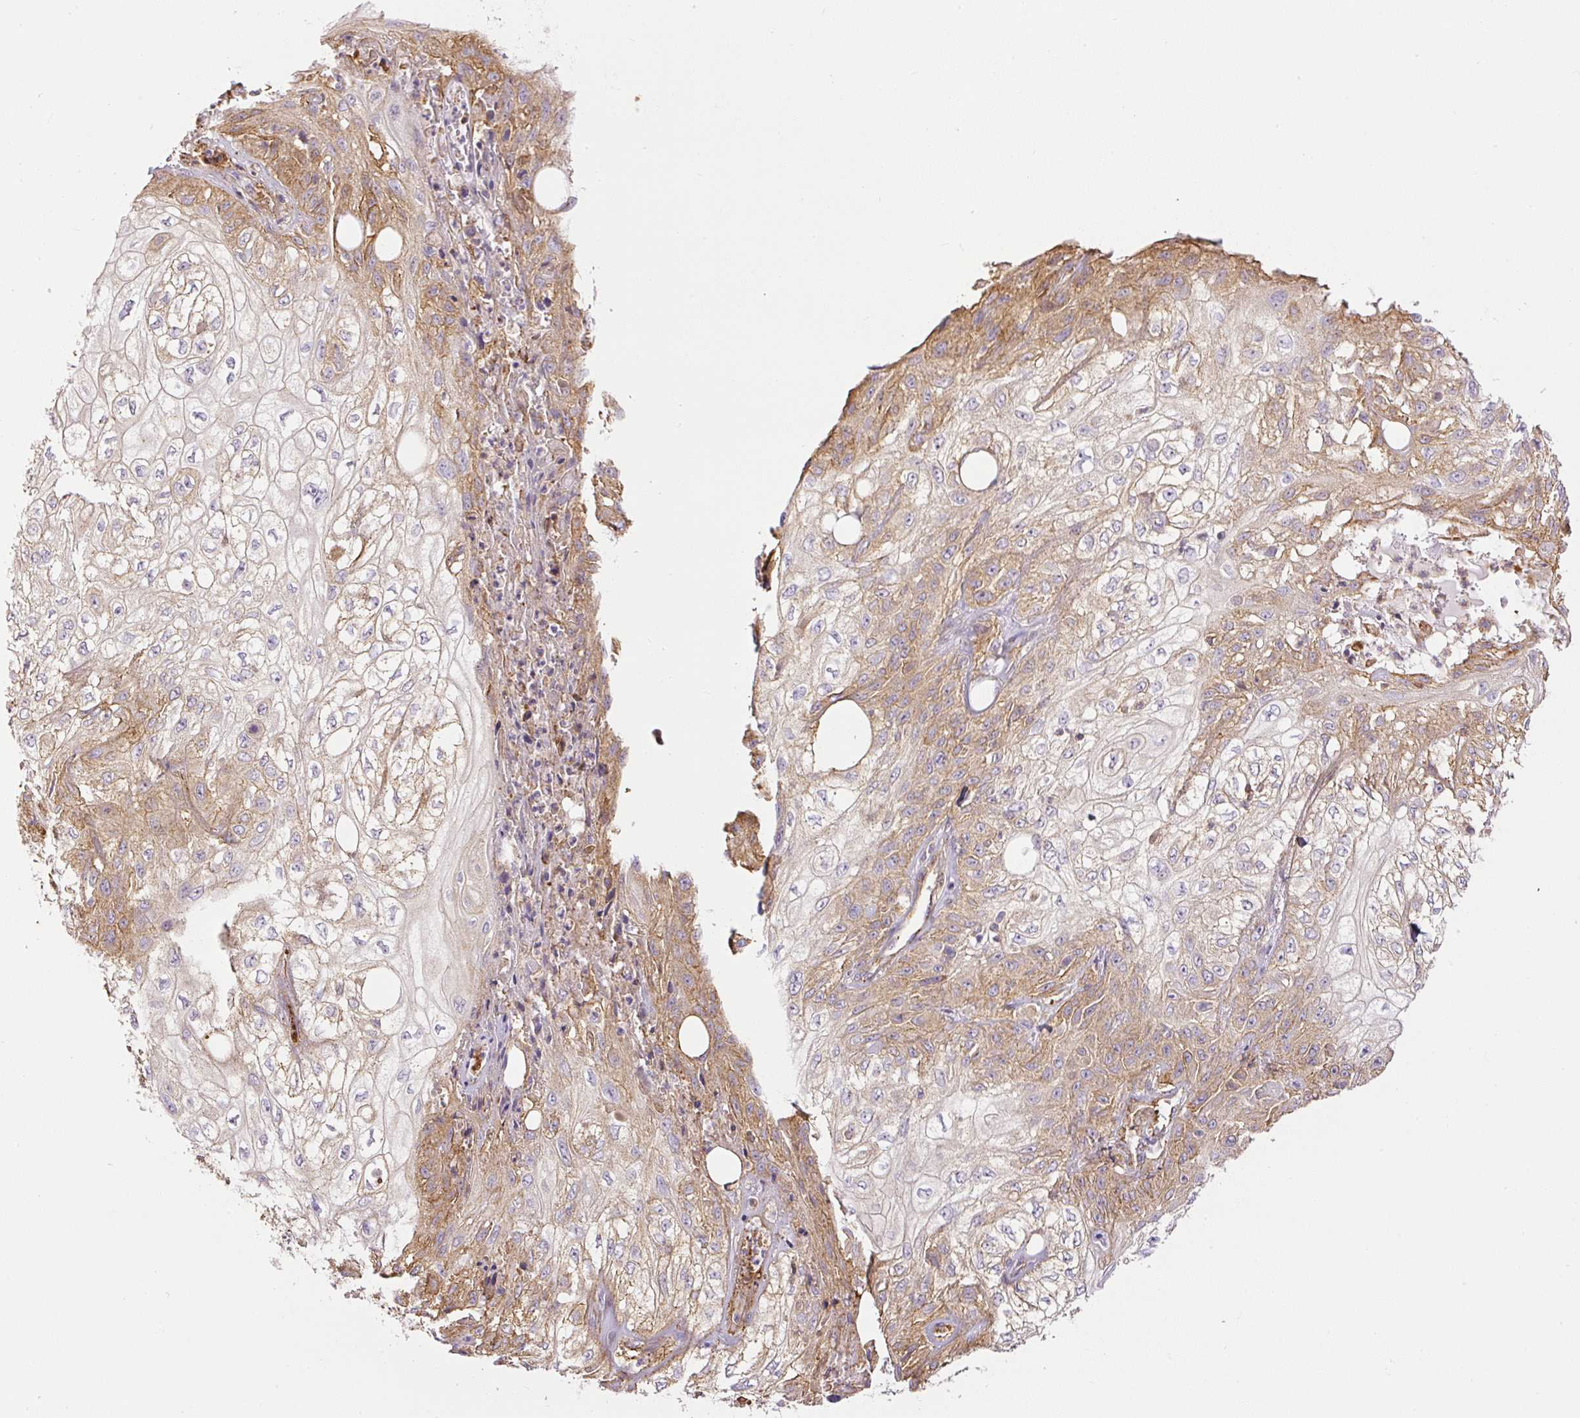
{"staining": {"intensity": "moderate", "quantity": "25%-75%", "location": "cytoplasmic/membranous"}, "tissue": "skin cancer", "cell_type": "Tumor cells", "image_type": "cancer", "snomed": [{"axis": "morphology", "description": "Squamous cell carcinoma, NOS"}, {"axis": "morphology", "description": "Squamous cell carcinoma, metastatic, NOS"}, {"axis": "topography", "description": "Skin"}, {"axis": "topography", "description": "Lymph node"}], "caption": "A medium amount of moderate cytoplasmic/membranous staining is present in approximately 25%-75% of tumor cells in skin cancer (metastatic squamous cell carcinoma) tissue.", "gene": "MYL12A", "patient": {"sex": "male", "age": 75}}